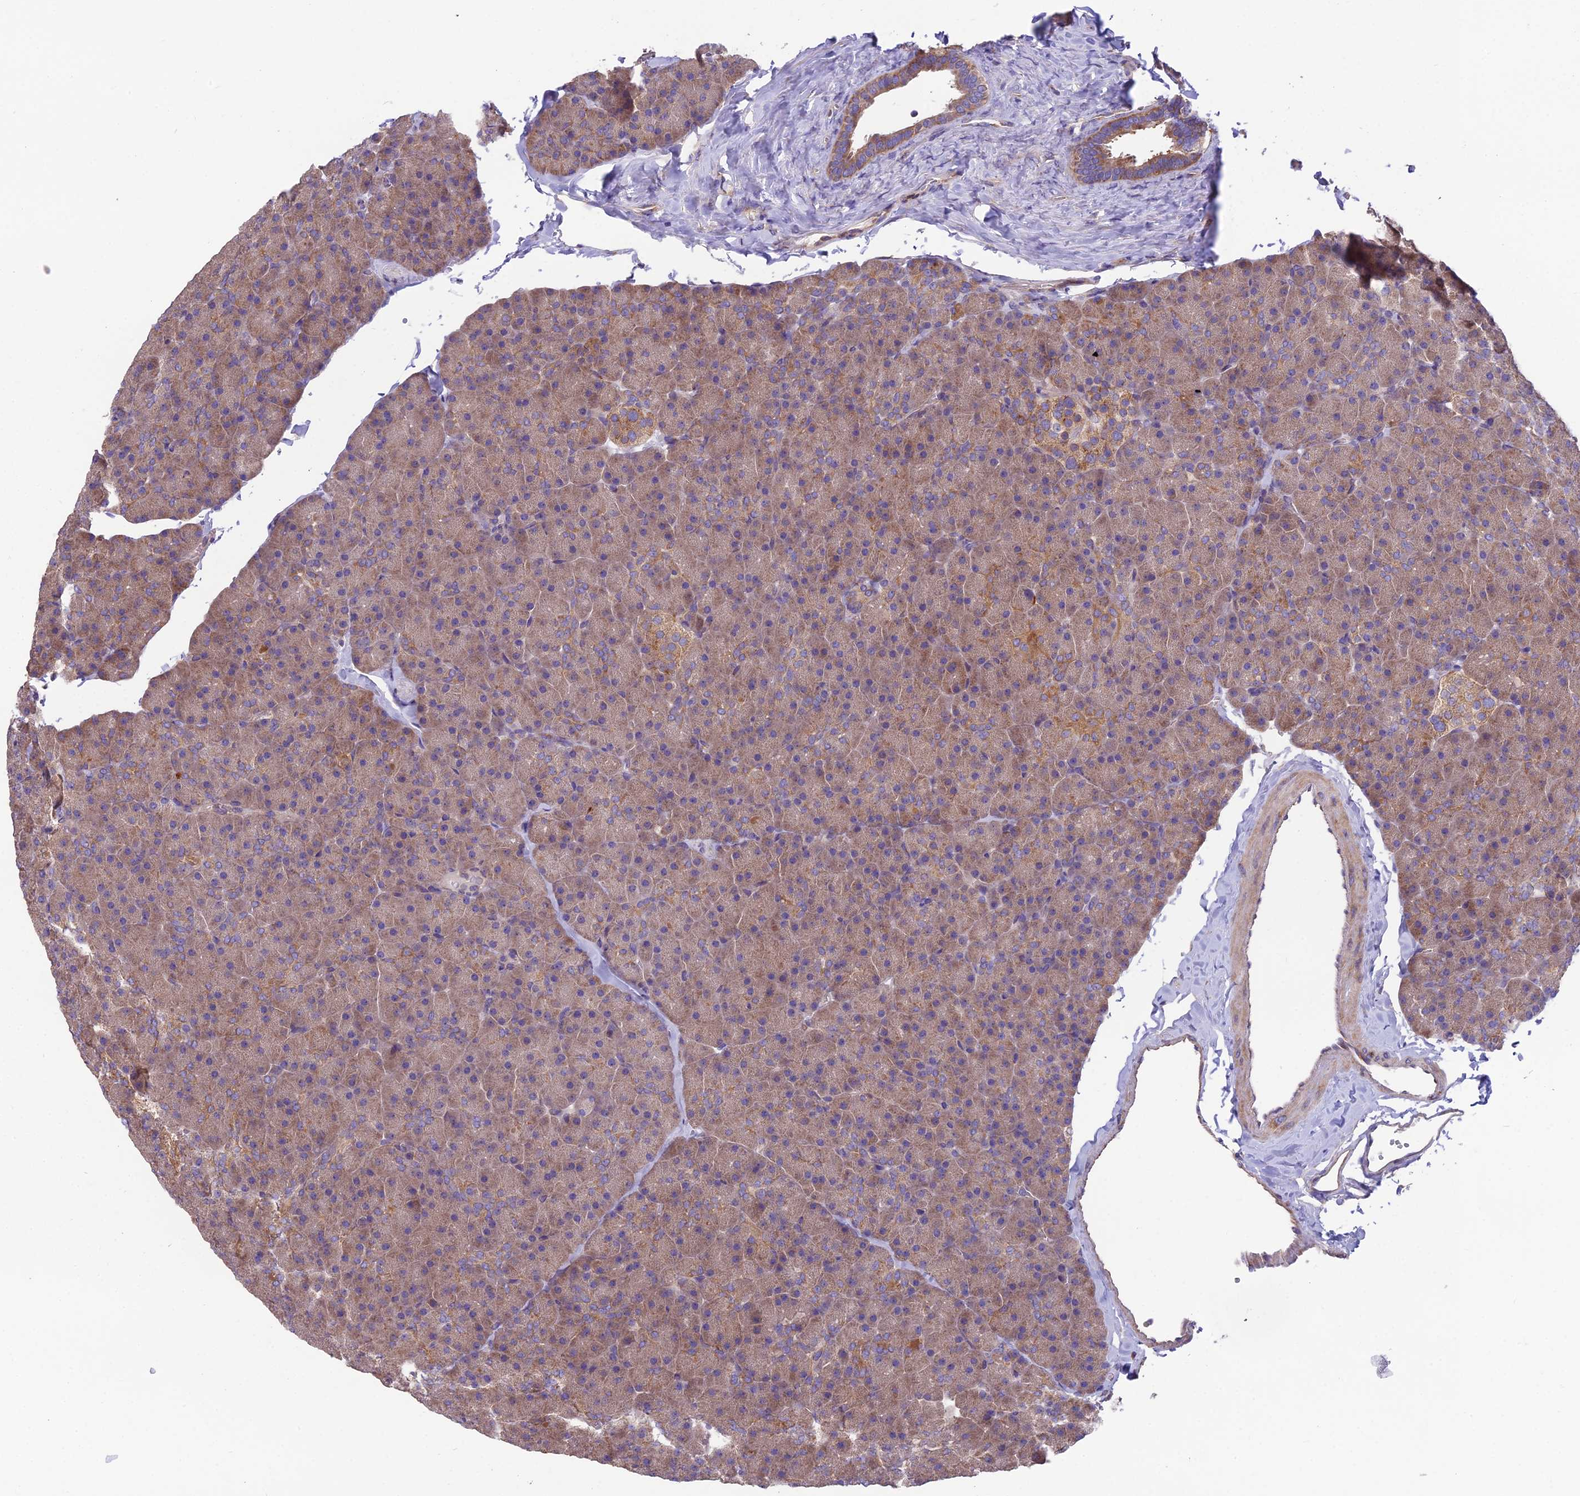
{"staining": {"intensity": "moderate", "quantity": ">75%", "location": "cytoplasmic/membranous"}, "tissue": "pancreas", "cell_type": "Exocrine glandular cells", "image_type": "normal", "snomed": [{"axis": "morphology", "description": "Normal tissue, NOS"}, {"axis": "topography", "description": "Pancreas"}], "caption": "About >75% of exocrine glandular cells in normal human pancreas exhibit moderate cytoplasmic/membranous protein staining as visualized by brown immunohistochemical staining.", "gene": "BLOC1S4", "patient": {"sex": "male", "age": 36}}